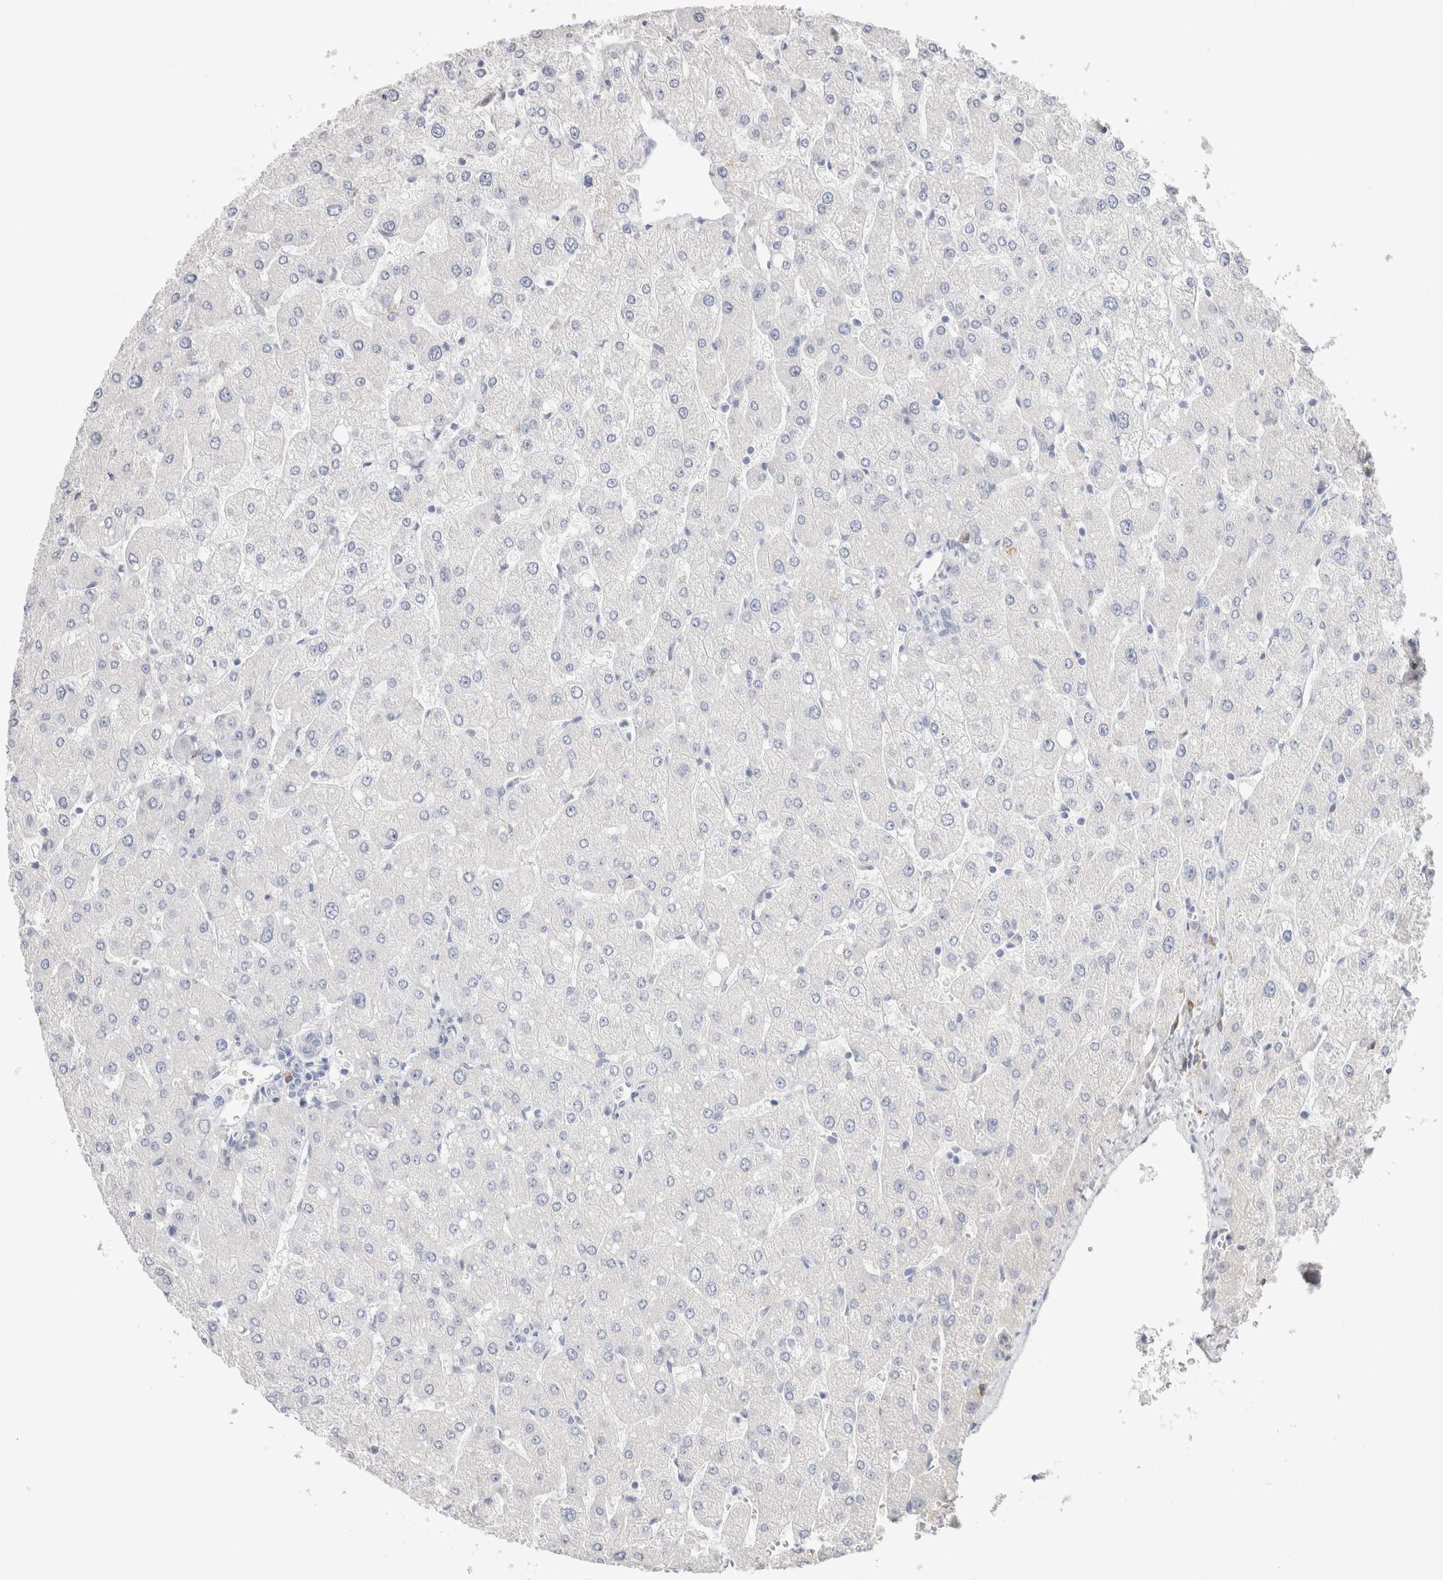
{"staining": {"intensity": "negative", "quantity": "none", "location": "none"}, "tissue": "liver", "cell_type": "Cholangiocytes", "image_type": "normal", "snomed": [{"axis": "morphology", "description": "Normal tissue, NOS"}, {"axis": "topography", "description": "Liver"}], "caption": "This is an immunohistochemistry image of normal human liver. There is no expression in cholangiocytes.", "gene": "GADD45G", "patient": {"sex": "male", "age": 55}}